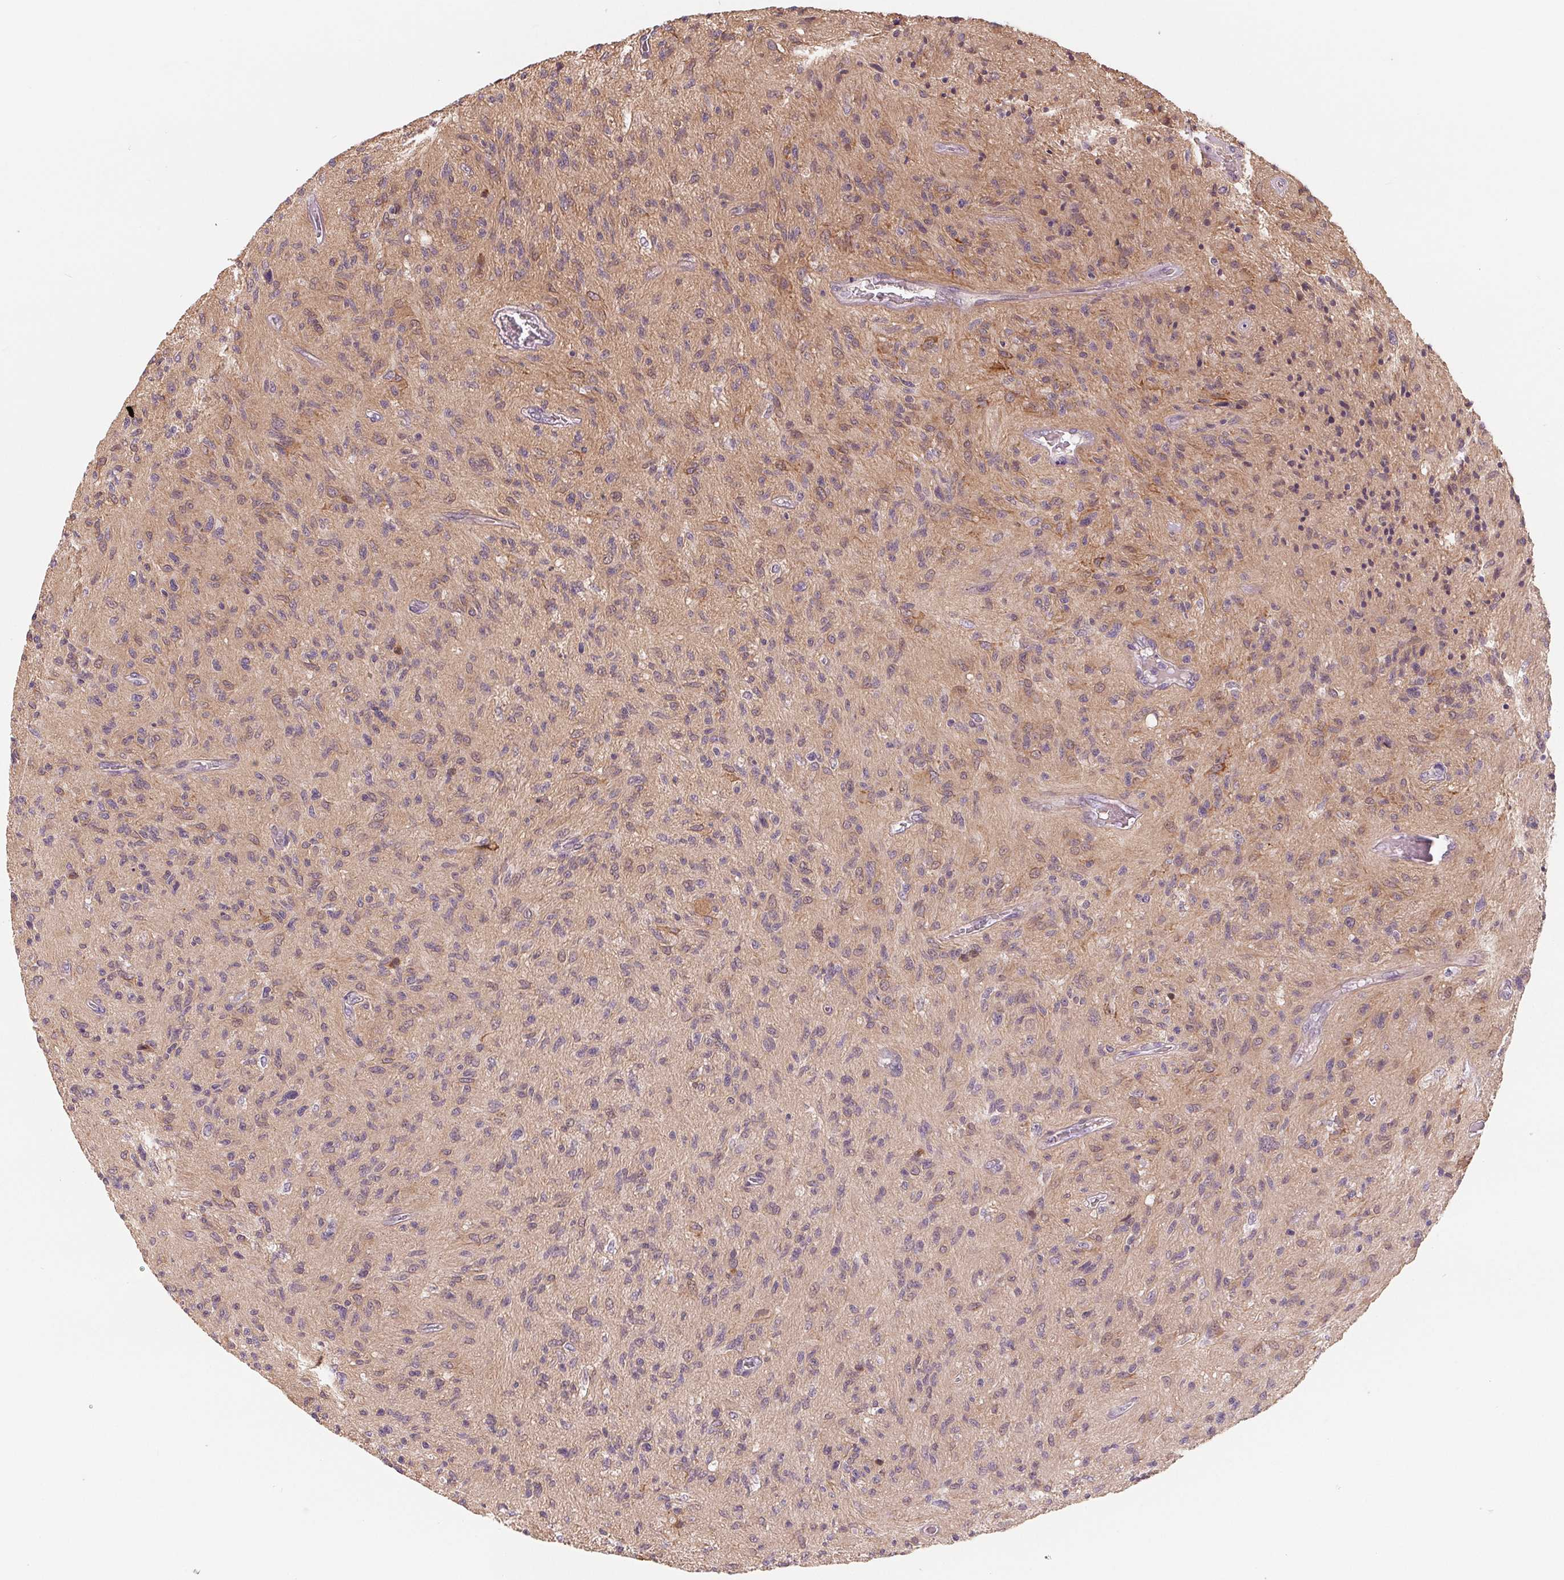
{"staining": {"intensity": "negative", "quantity": "none", "location": "none"}, "tissue": "glioma", "cell_type": "Tumor cells", "image_type": "cancer", "snomed": [{"axis": "morphology", "description": "Glioma, malignant, High grade"}, {"axis": "topography", "description": "Brain"}], "caption": "Immunohistochemistry micrograph of neoplastic tissue: glioma stained with DAB reveals no significant protein expression in tumor cells. (DAB immunohistochemistry (IHC) with hematoxylin counter stain).", "gene": "CFC1", "patient": {"sex": "male", "age": 54}}